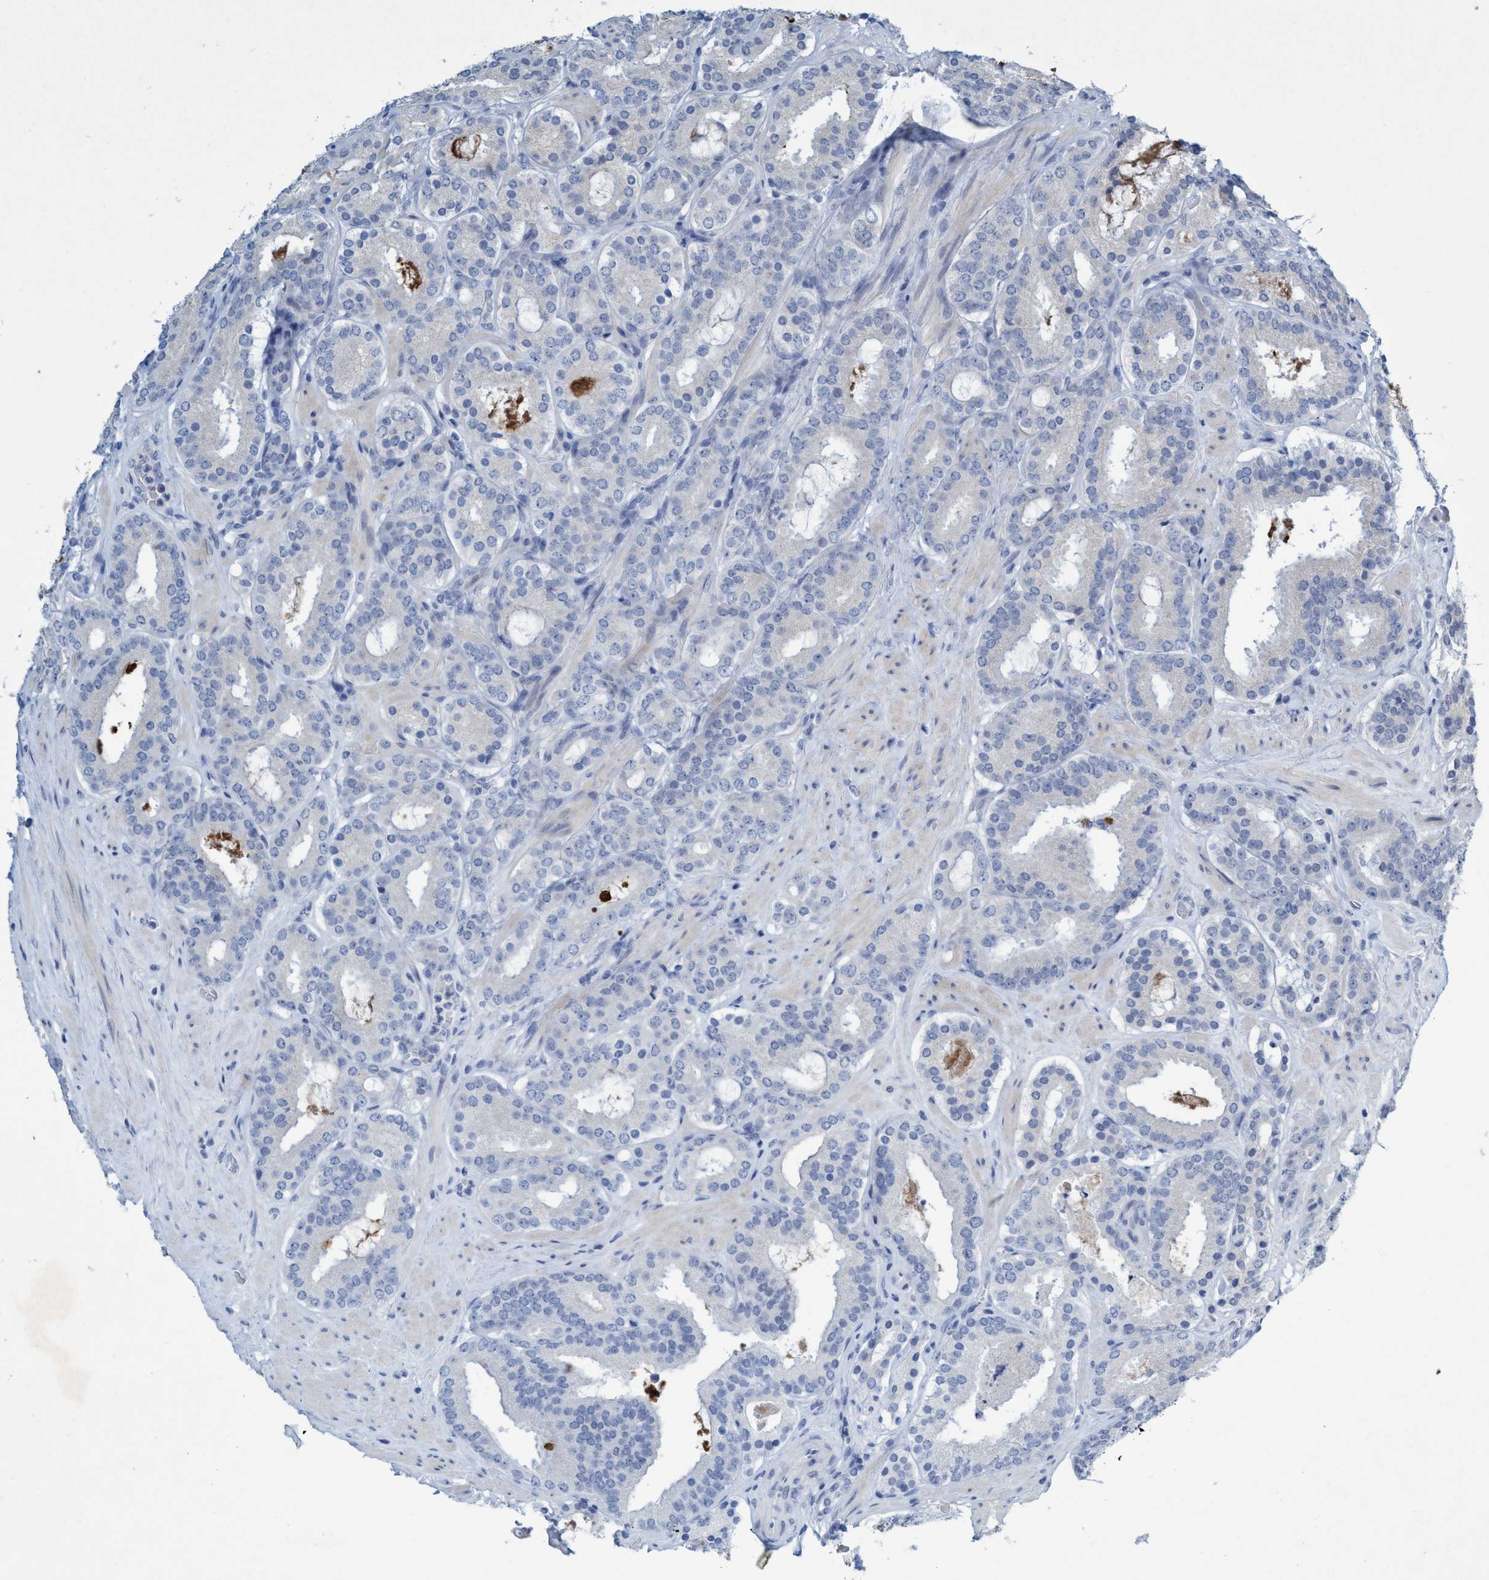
{"staining": {"intensity": "negative", "quantity": "none", "location": "none"}, "tissue": "prostate cancer", "cell_type": "Tumor cells", "image_type": "cancer", "snomed": [{"axis": "morphology", "description": "Adenocarcinoma, Low grade"}, {"axis": "topography", "description": "Prostate"}], "caption": "A photomicrograph of human prostate cancer is negative for staining in tumor cells.", "gene": "RNF208", "patient": {"sex": "male", "age": 69}}